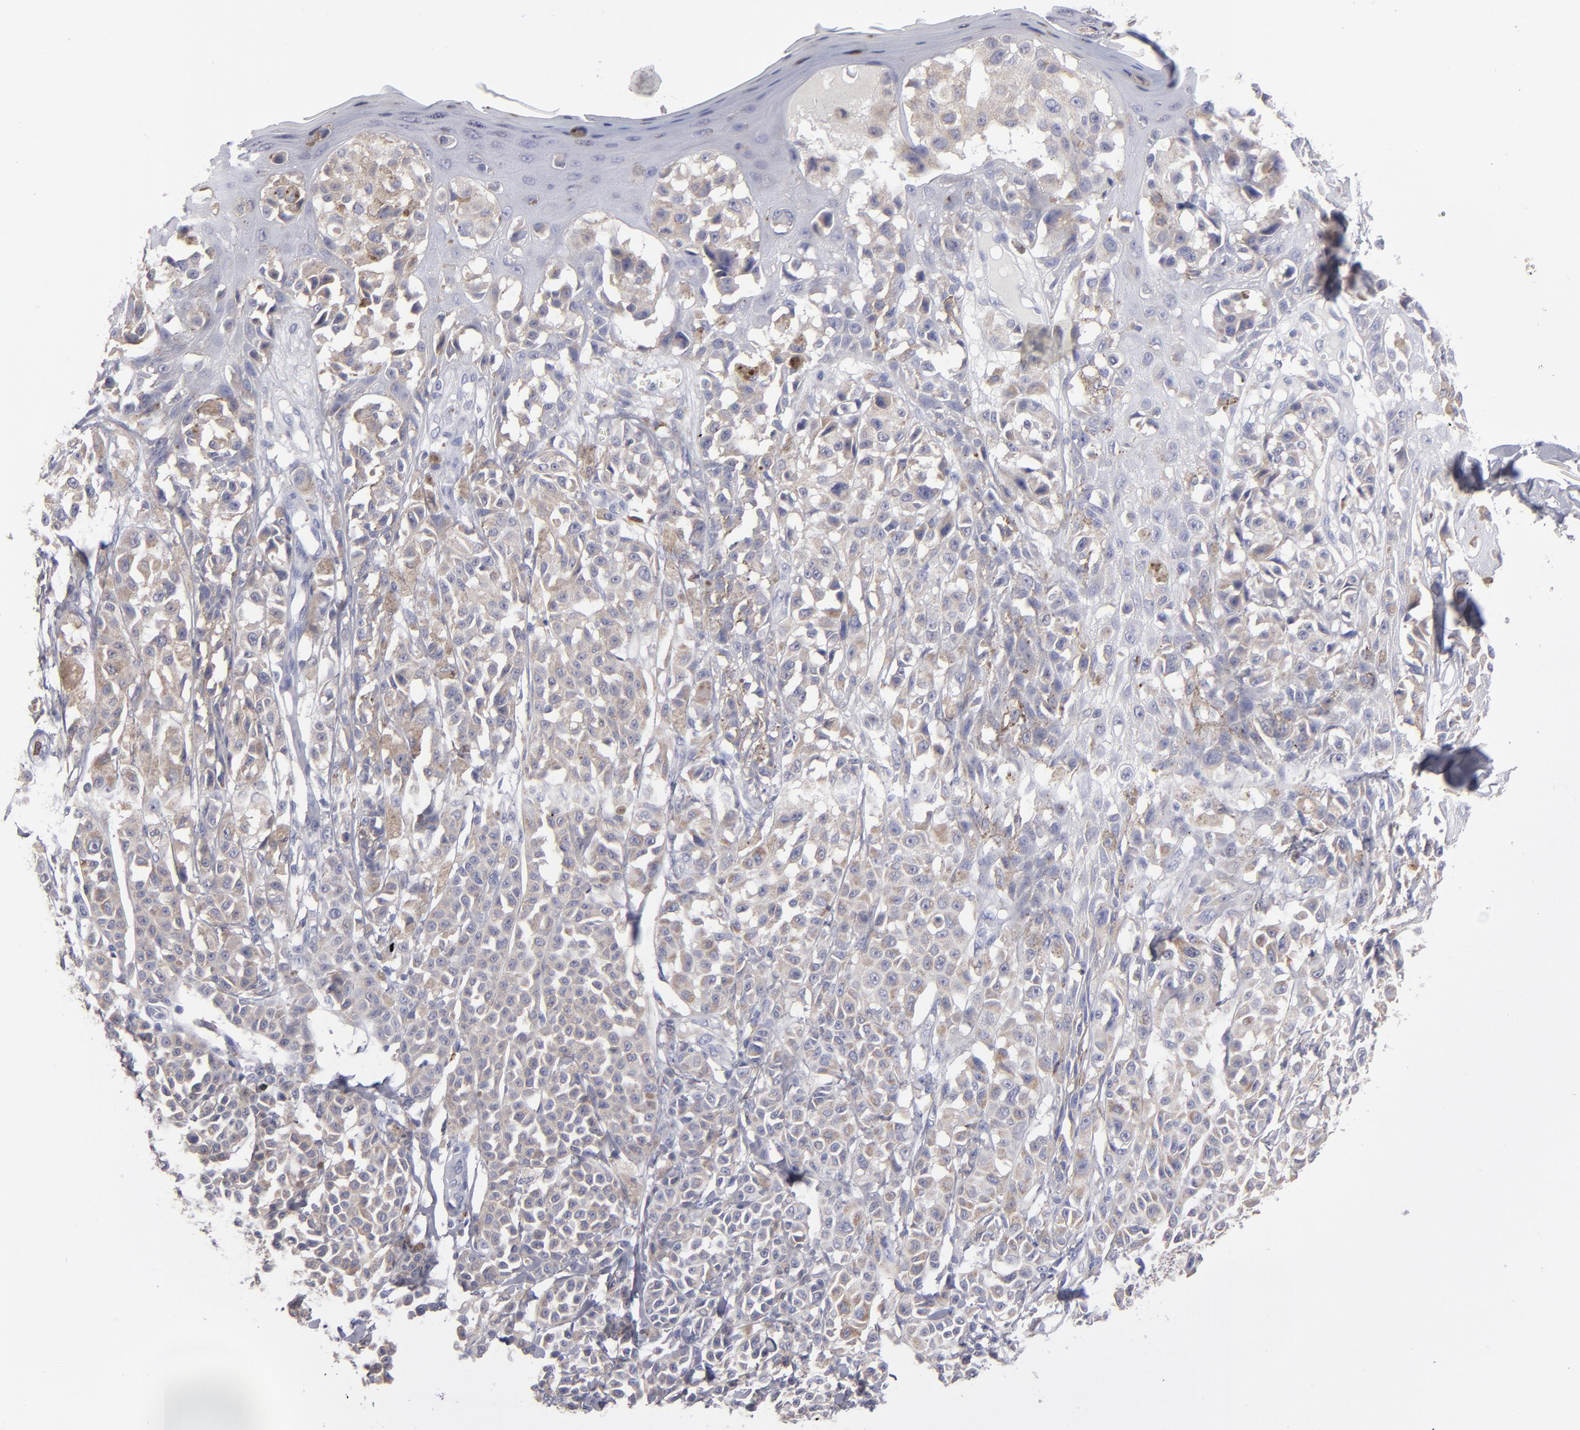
{"staining": {"intensity": "weak", "quantity": ">75%", "location": "cytoplasmic/membranous"}, "tissue": "melanoma", "cell_type": "Tumor cells", "image_type": "cancer", "snomed": [{"axis": "morphology", "description": "Malignant melanoma, NOS"}, {"axis": "topography", "description": "Skin"}], "caption": "Protein staining by IHC reveals weak cytoplasmic/membranous positivity in approximately >75% of tumor cells in melanoma.", "gene": "FGR", "patient": {"sex": "female", "age": 38}}